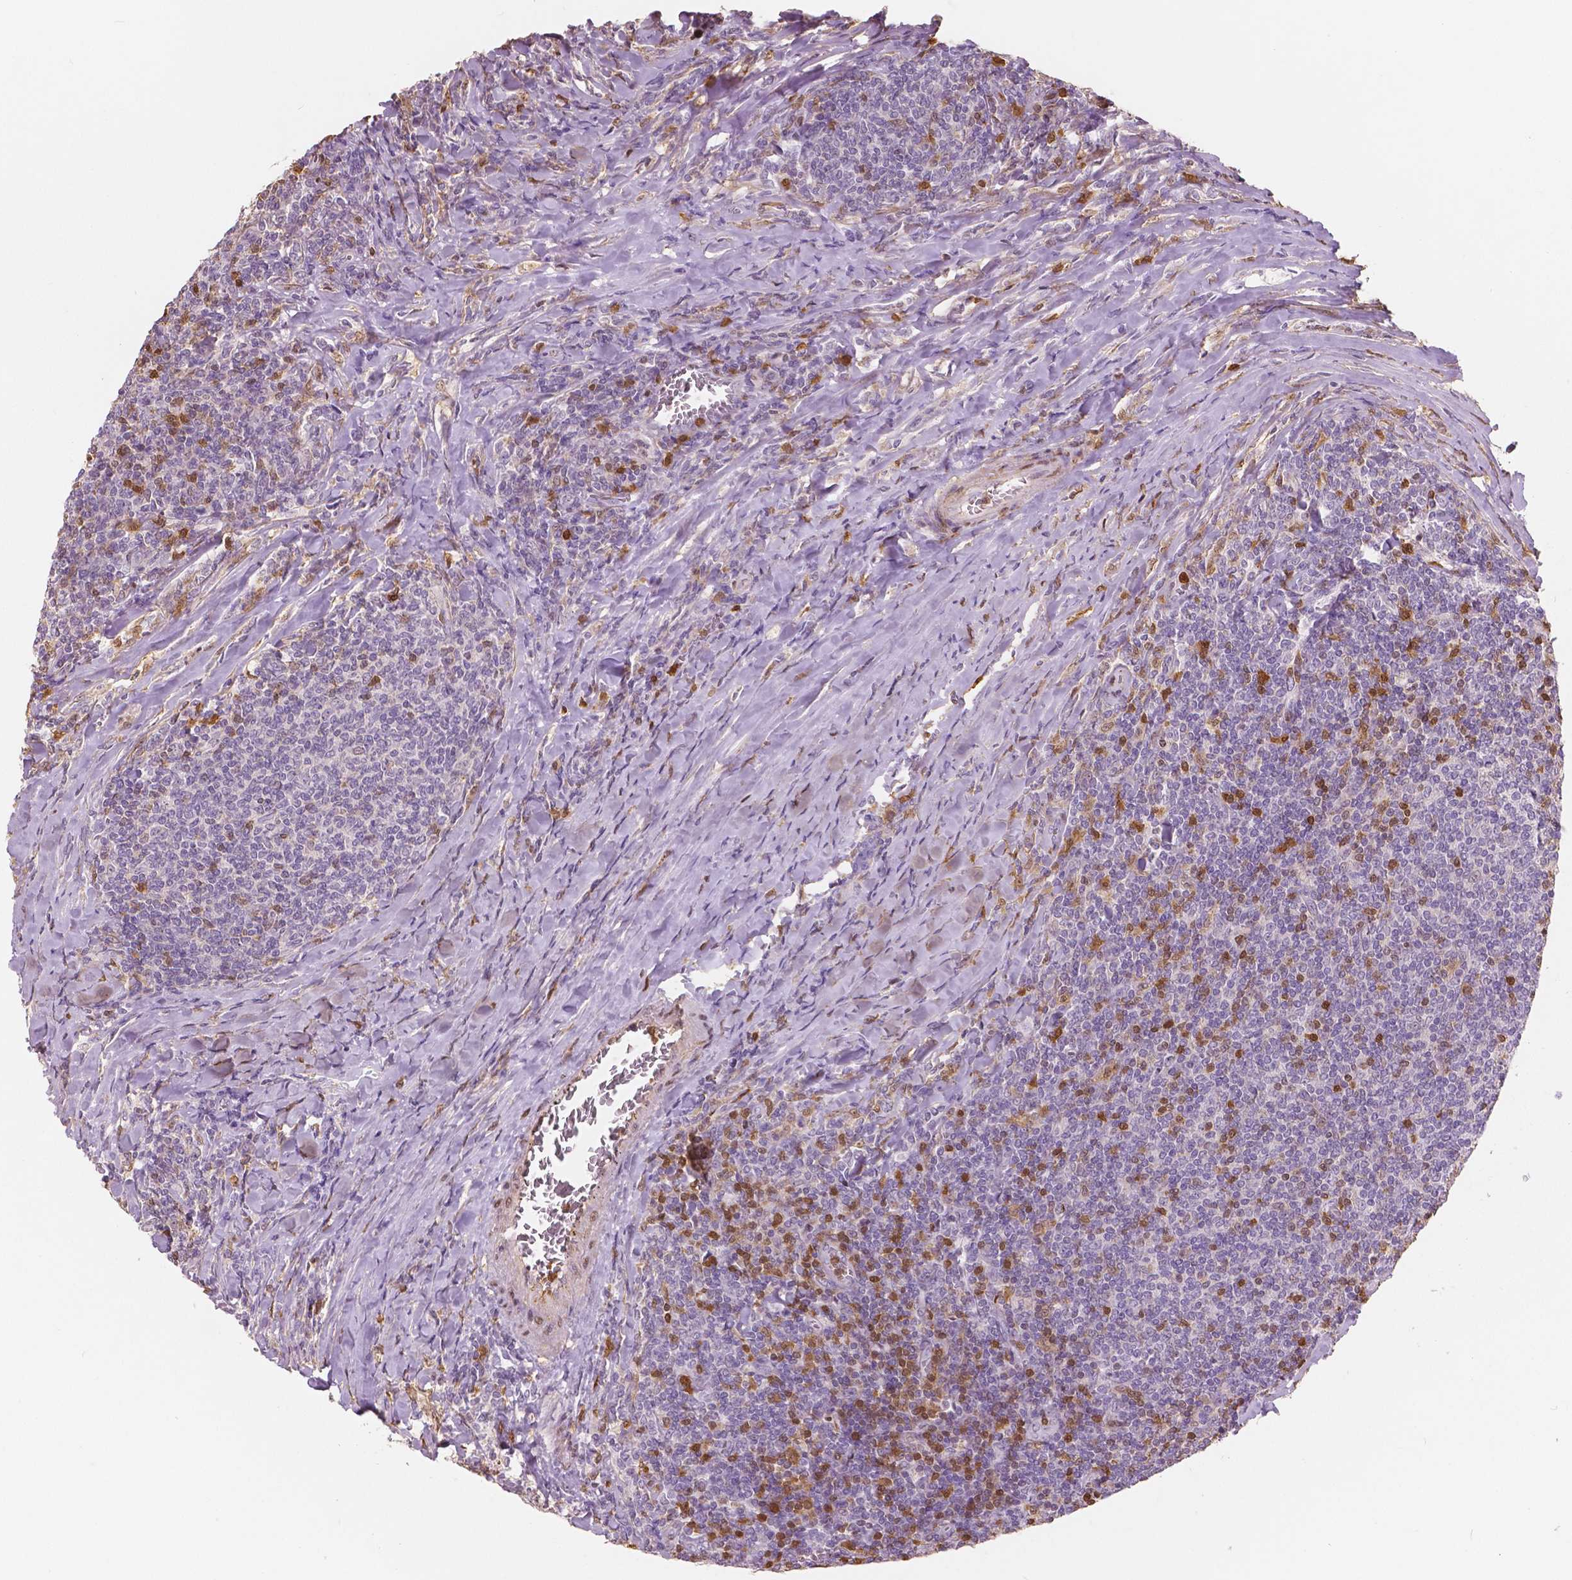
{"staining": {"intensity": "moderate", "quantity": "<25%", "location": "nuclear"}, "tissue": "lymphoma", "cell_type": "Tumor cells", "image_type": "cancer", "snomed": [{"axis": "morphology", "description": "Malignant lymphoma, non-Hodgkin's type, Low grade"}, {"axis": "topography", "description": "Lymph node"}], "caption": "This is an image of immunohistochemistry (IHC) staining of low-grade malignant lymphoma, non-Hodgkin's type, which shows moderate positivity in the nuclear of tumor cells.", "gene": "S100A4", "patient": {"sex": "male", "age": 52}}